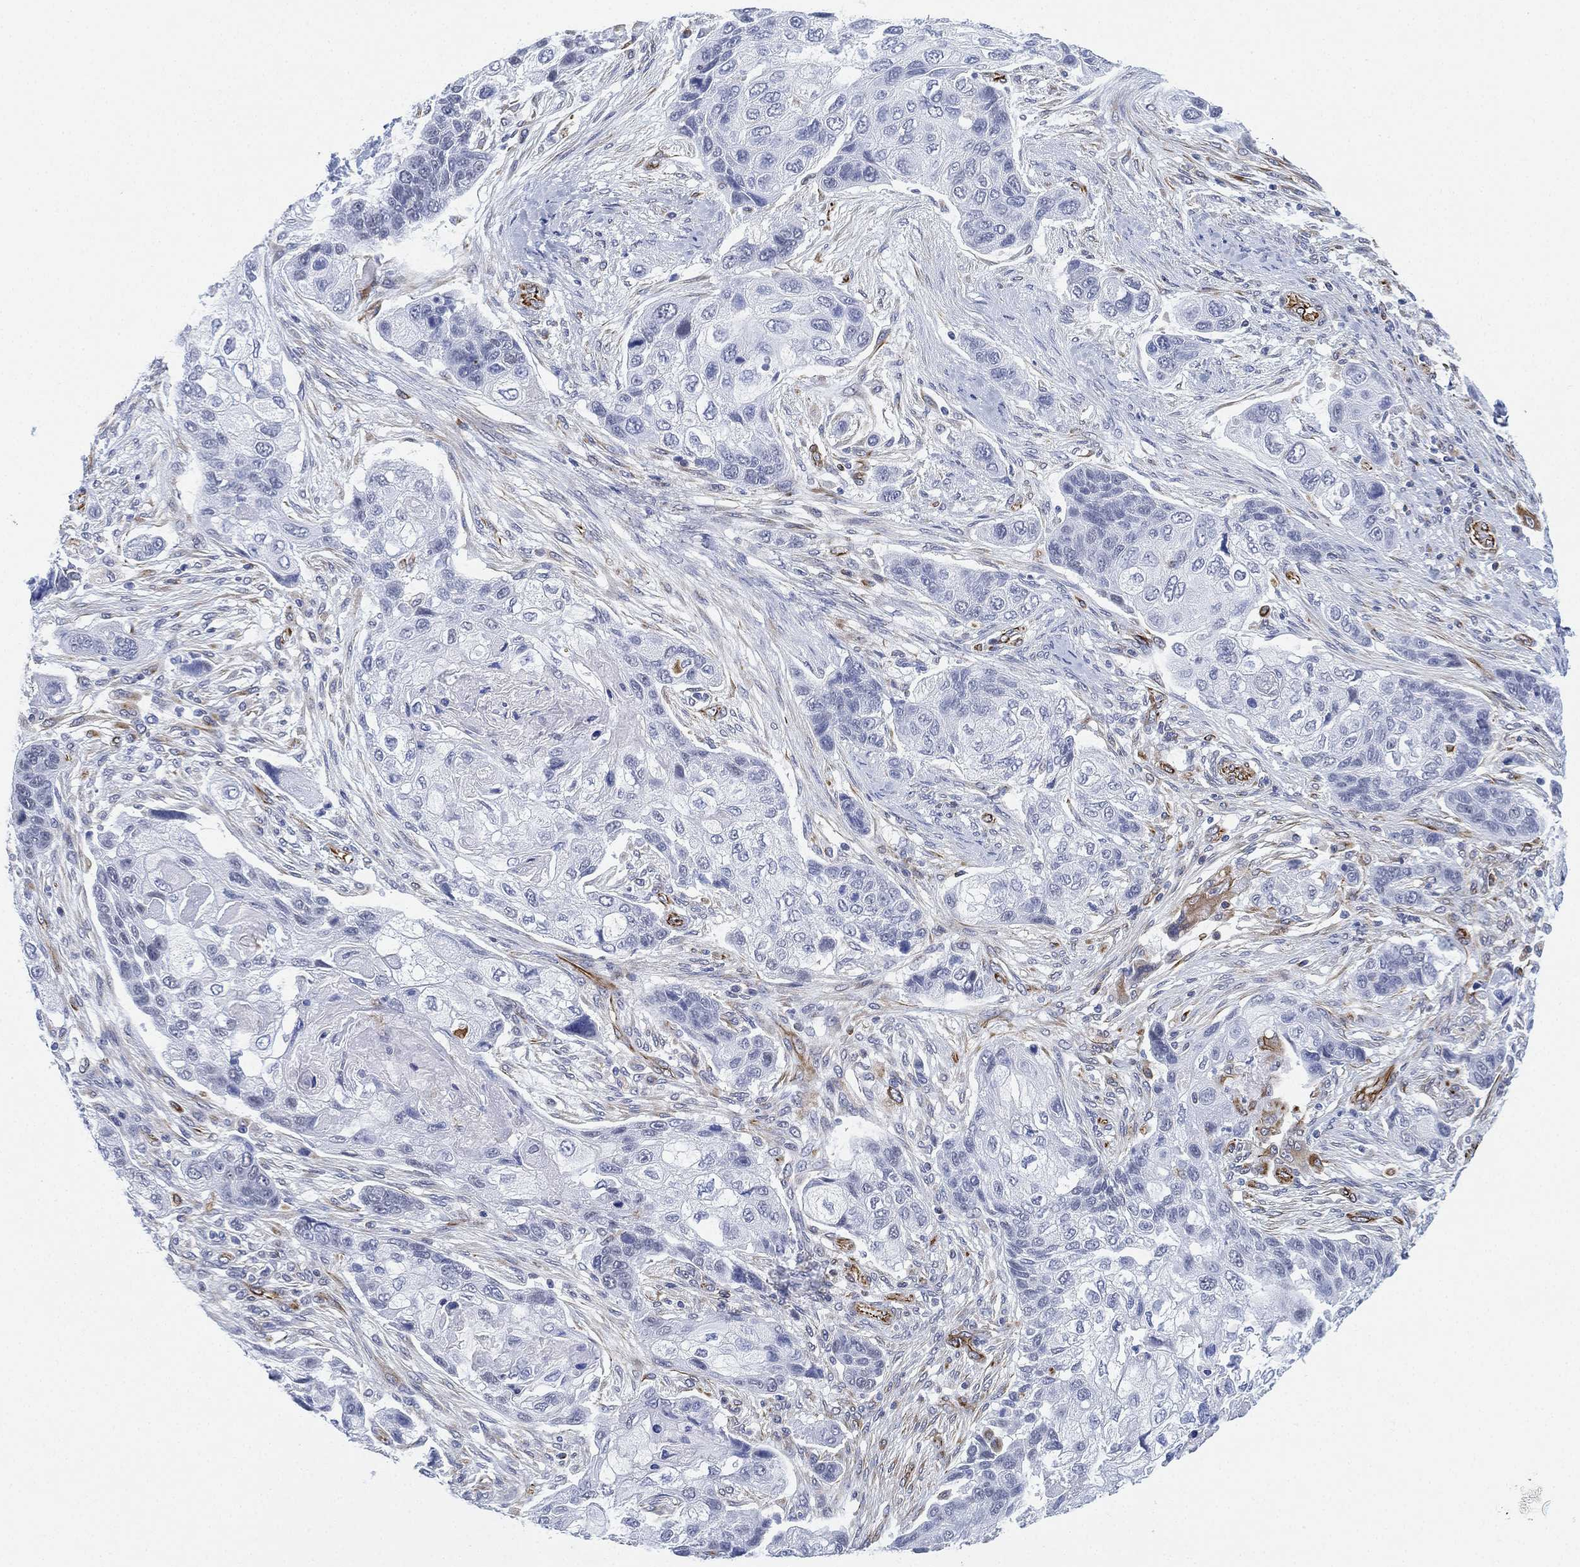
{"staining": {"intensity": "negative", "quantity": "none", "location": "none"}, "tissue": "lung cancer", "cell_type": "Tumor cells", "image_type": "cancer", "snomed": [{"axis": "morphology", "description": "Squamous cell carcinoma, NOS"}, {"axis": "topography", "description": "Lung"}], "caption": "This is an immunohistochemistry image of human squamous cell carcinoma (lung). There is no expression in tumor cells.", "gene": "PSKH2", "patient": {"sex": "male", "age": 69}}